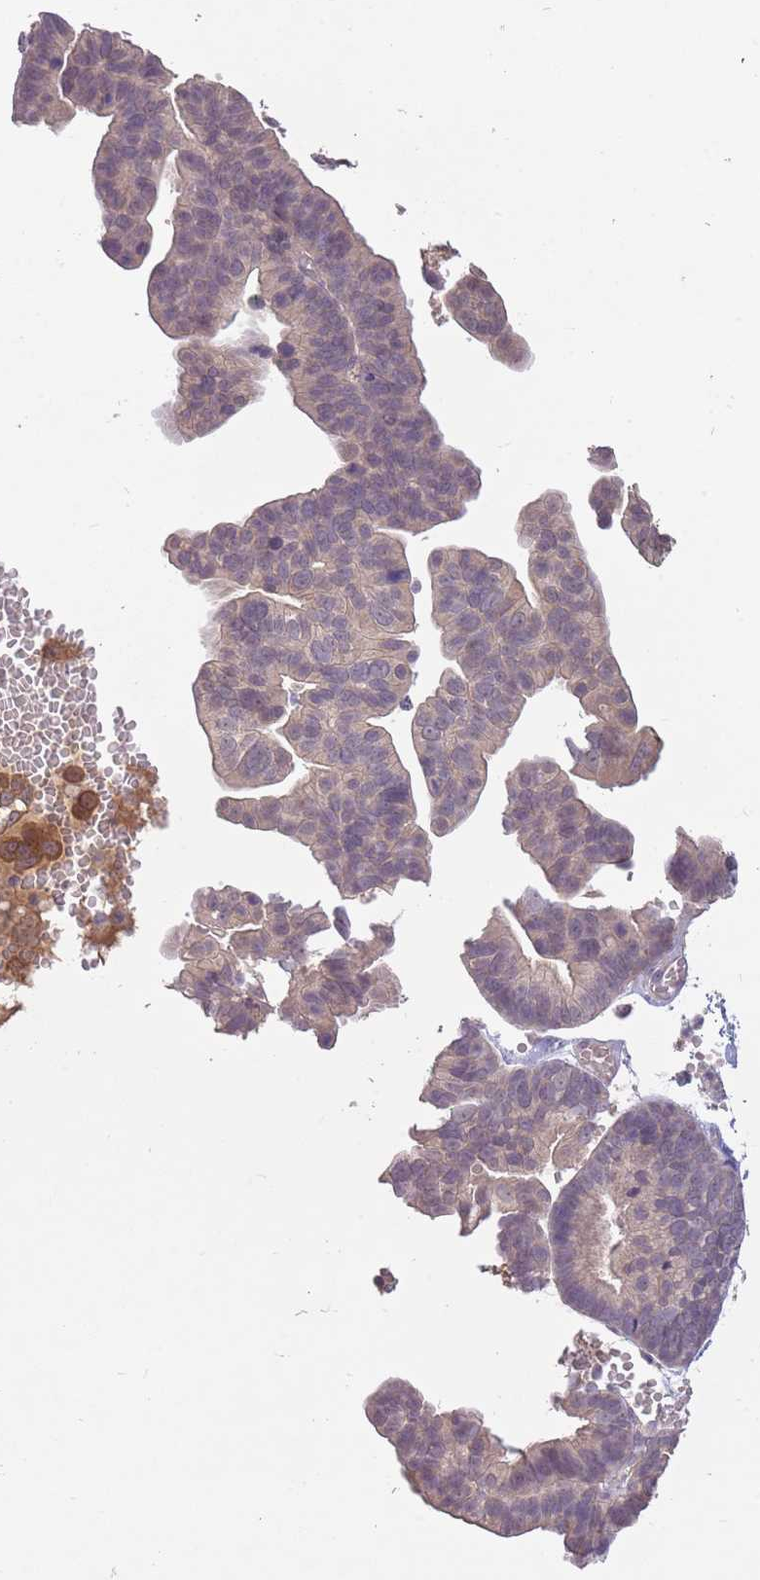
{"staining": {"intensity": "negative", "quantity": "none", "location": "none"}, "tissue": "ovarian cancer", "cell_type": "Tumor cells", "image_type": "cancer", "snomed": [{"axis": "morphology", "description": "Cystadenocarcinoma, serous, NOS"}, {"axis": "topography", "description": "Ovary"}], "caption": "DAB (3,3'-diaminobenzidine) immunohistochemical staining of human serous cystadenocarcinoma (ovarian) shows no significant expression in tumor cells.", "gene": "LRATD2", "patient": {"sex": "female", "age": 56}}